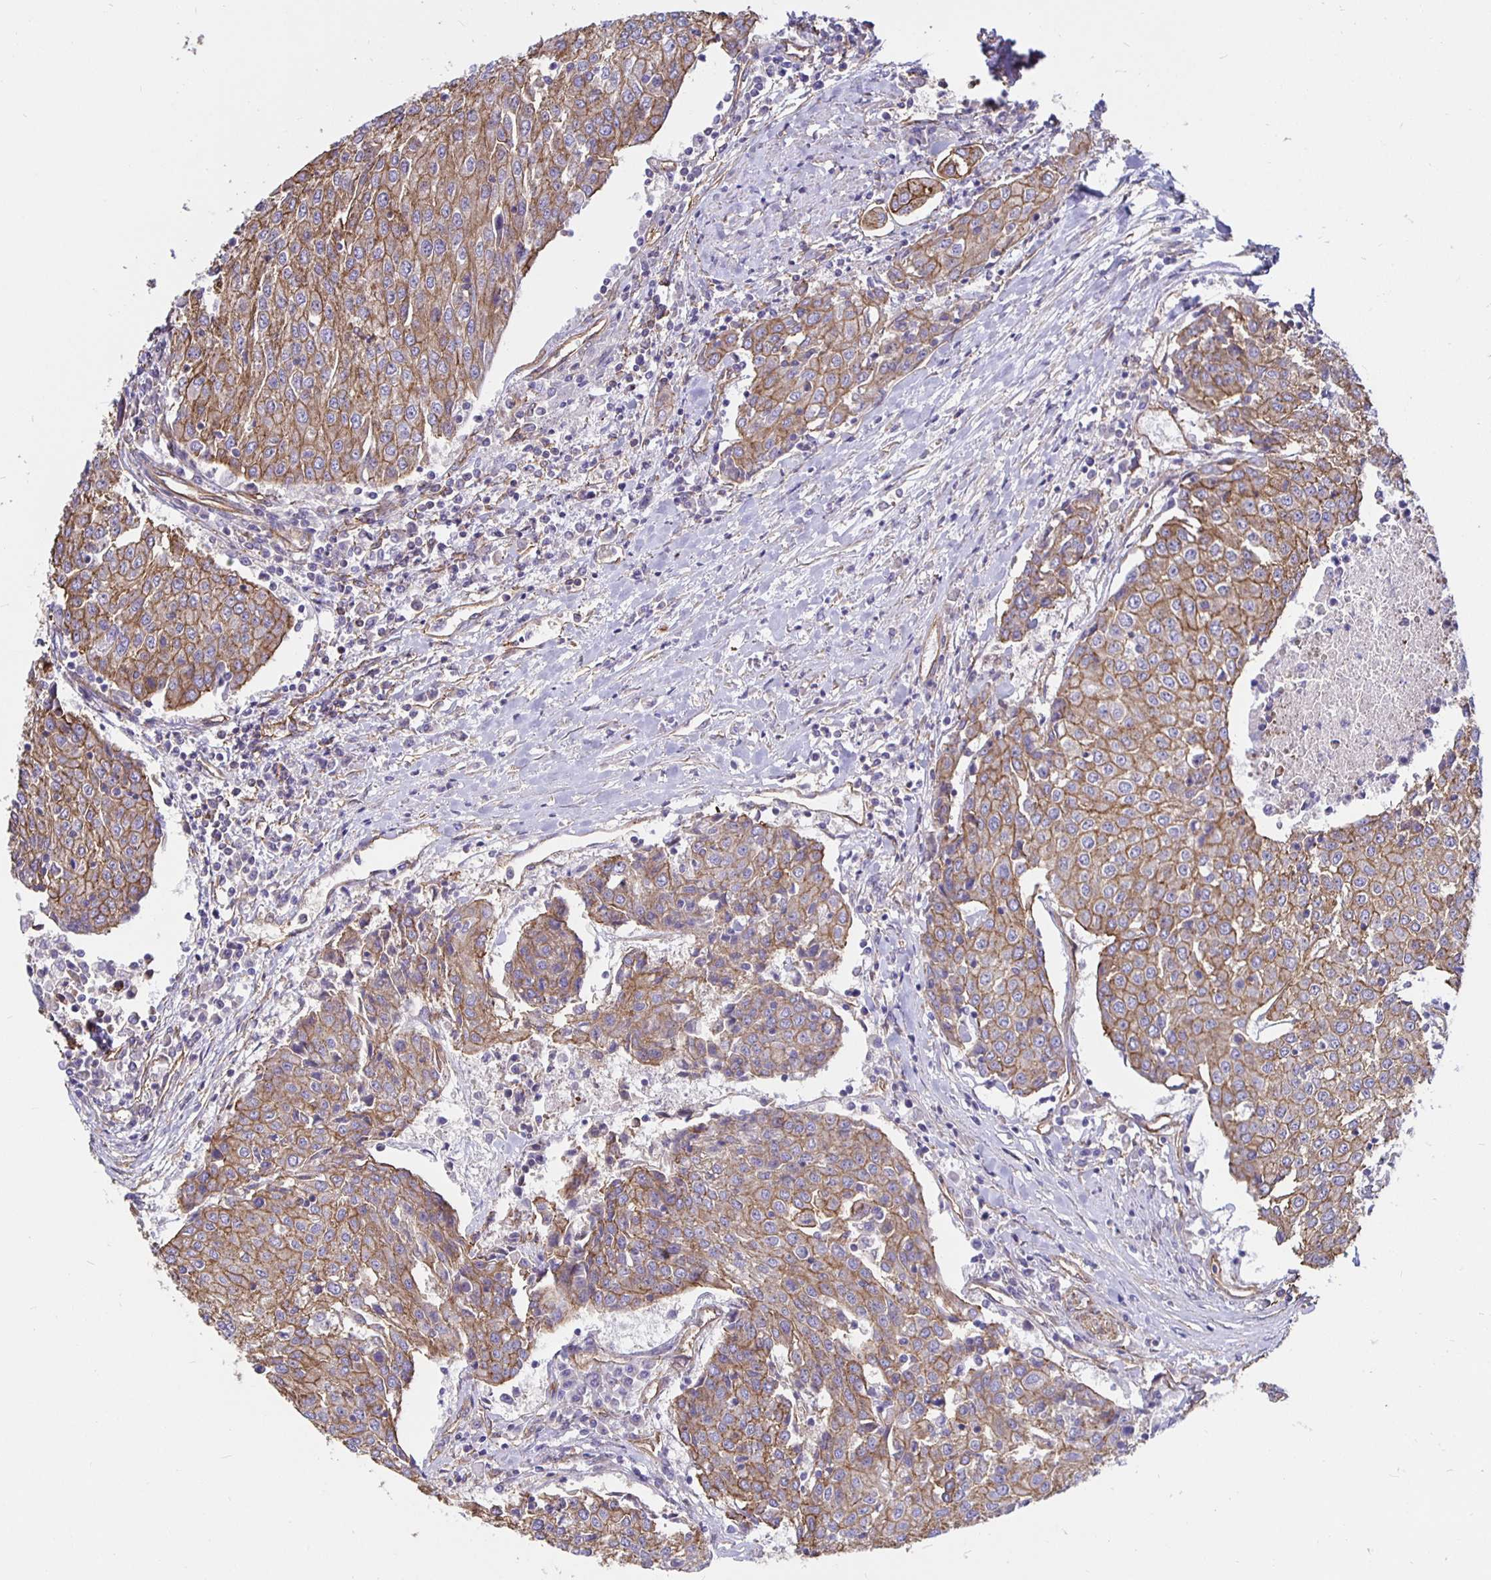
{"staining": {"intensity": "moderate", "quantity": ">75%", "location": "cytoplasmic/membranous"}, "tissue": "urothelial cancer", "cell_type": "Tumor cells", "image_type": "cancer", "snomed": [{"axis": "morphology", "description": "Urothelial carcinoma, High grade"}, {"axis": "topography", "description": "Urinary bladder"}], "caption": "IHC photomicrograph of urothelial carcinoma (high-grade) stained for a protein (brown), which exhibits medium levels of moderate cytoplasmic/membranous positivity in approximately >75% of tumor cells.", "gene": "ARHGEF39", "patient": {"sex": "female", "age": 85}}